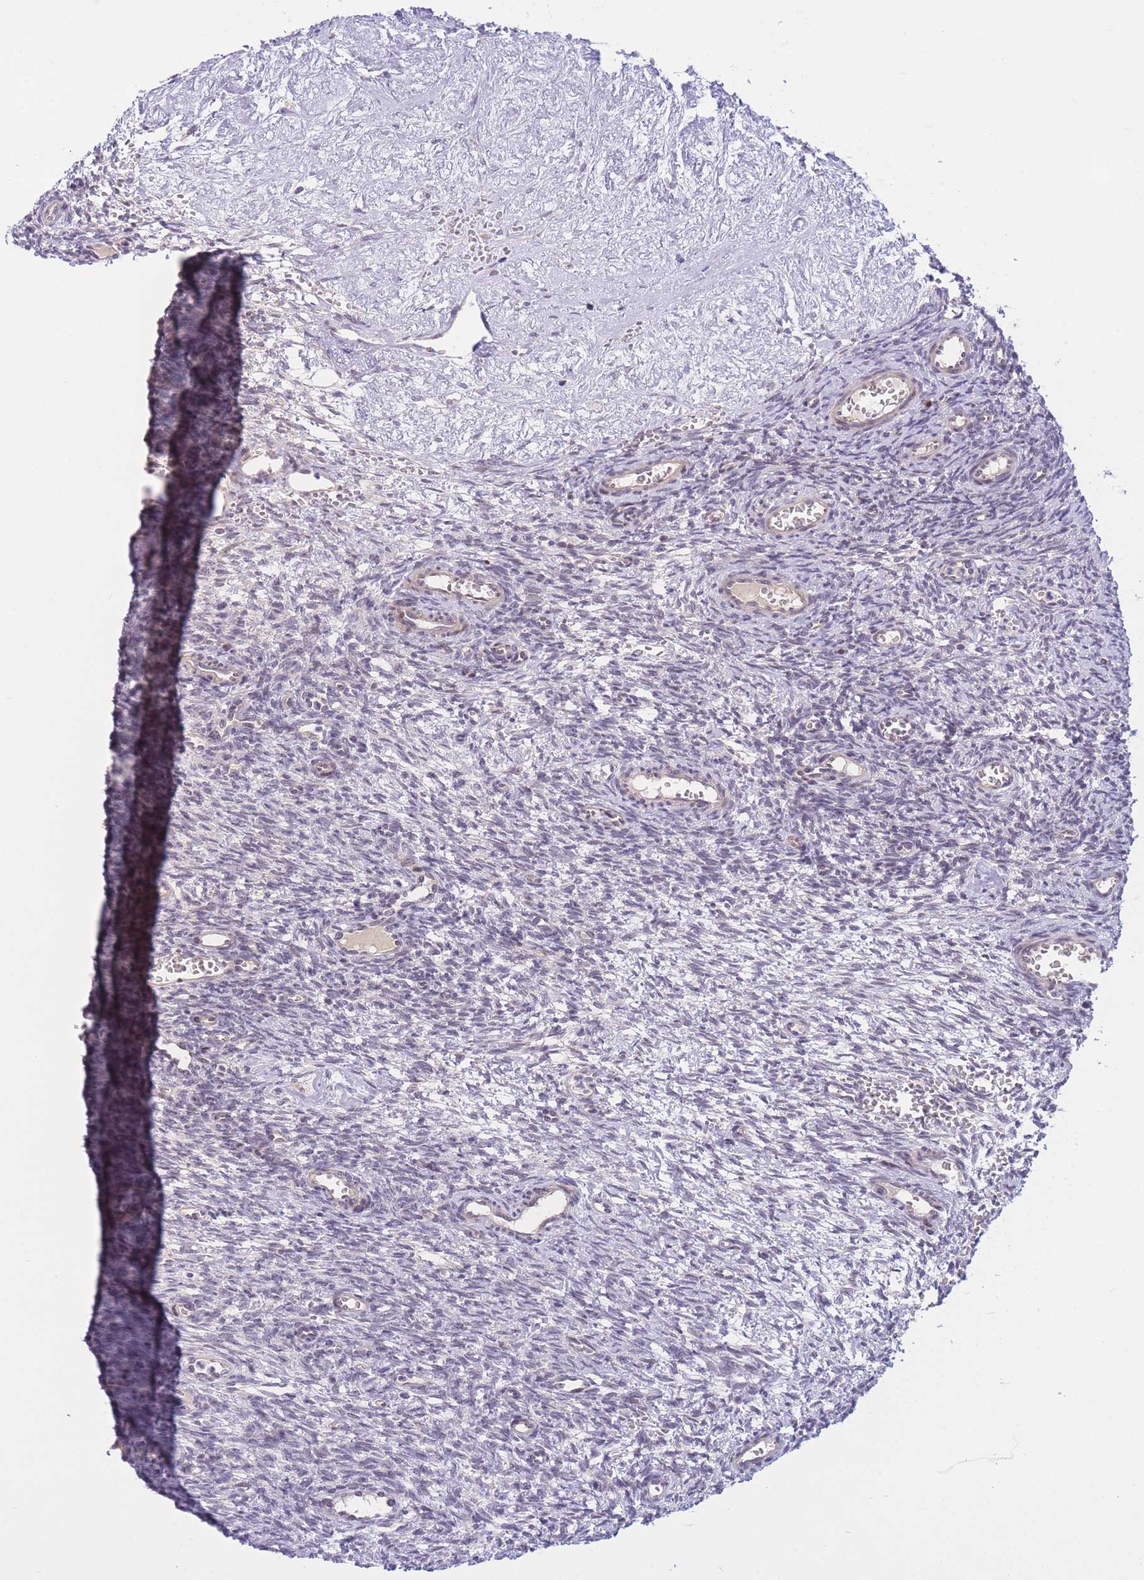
{"staining": {"intensity": "negative", "quantity": "none", "location": "none"}, "tissue": "ovary", "cell_type": "Ovarian stroma cells", "image_type": "normal", "snomed": [{"axis": "morphology", "description": "Normal tissue, NOS"}, {"axis": "topography", "description": "Ovary"}], "caption": "Human ovary stained for a protein using IHC reveals no positivity in ovarian stroma cells.", "gene": "CDC25B", "patient": {"sex": "female", "age": 39}}